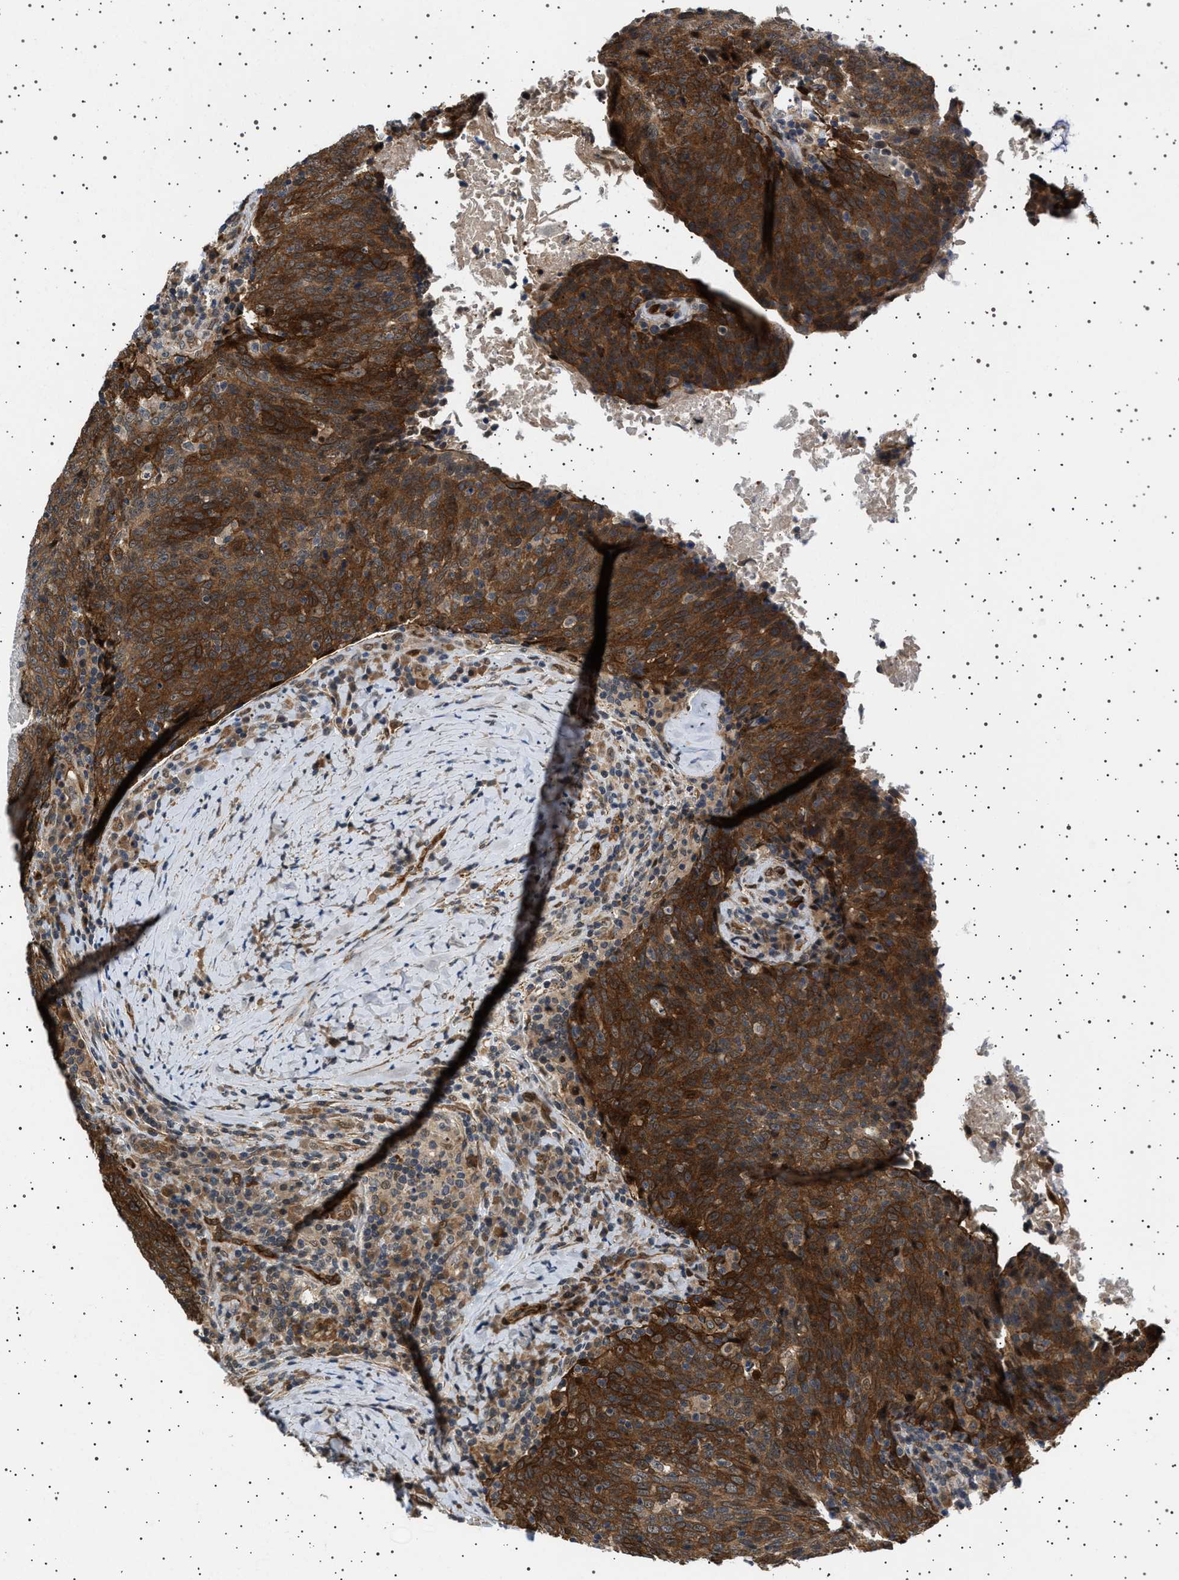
{"staining": {"intensity": "strong", "quantity": ">75%", "location": "cytoplasmic/membranous"}, "tissue": "head and neck cancer", "cell_type": "Tumor cells", "image_type": "cancer", "snomed": [{"axis": "morphology", "description": "Squamous cell carcinoma, NOS"}, {"axis": "morphology", "description": "Squamous cell carcinoma, metastatic, NOS"}, {"axis": "topography", "description": "Lymph node"}, {"axis": "topography", "description": "Head-Neck"}], "caption": "Metastatic squamous cell carcinoma (head and neck) stained with IHC shows strong cytoplasmic/membranous staining in approximately >75% of tumor cells.", "gene": "BAG3", "patient": {"sex": "male", "age": 62}}